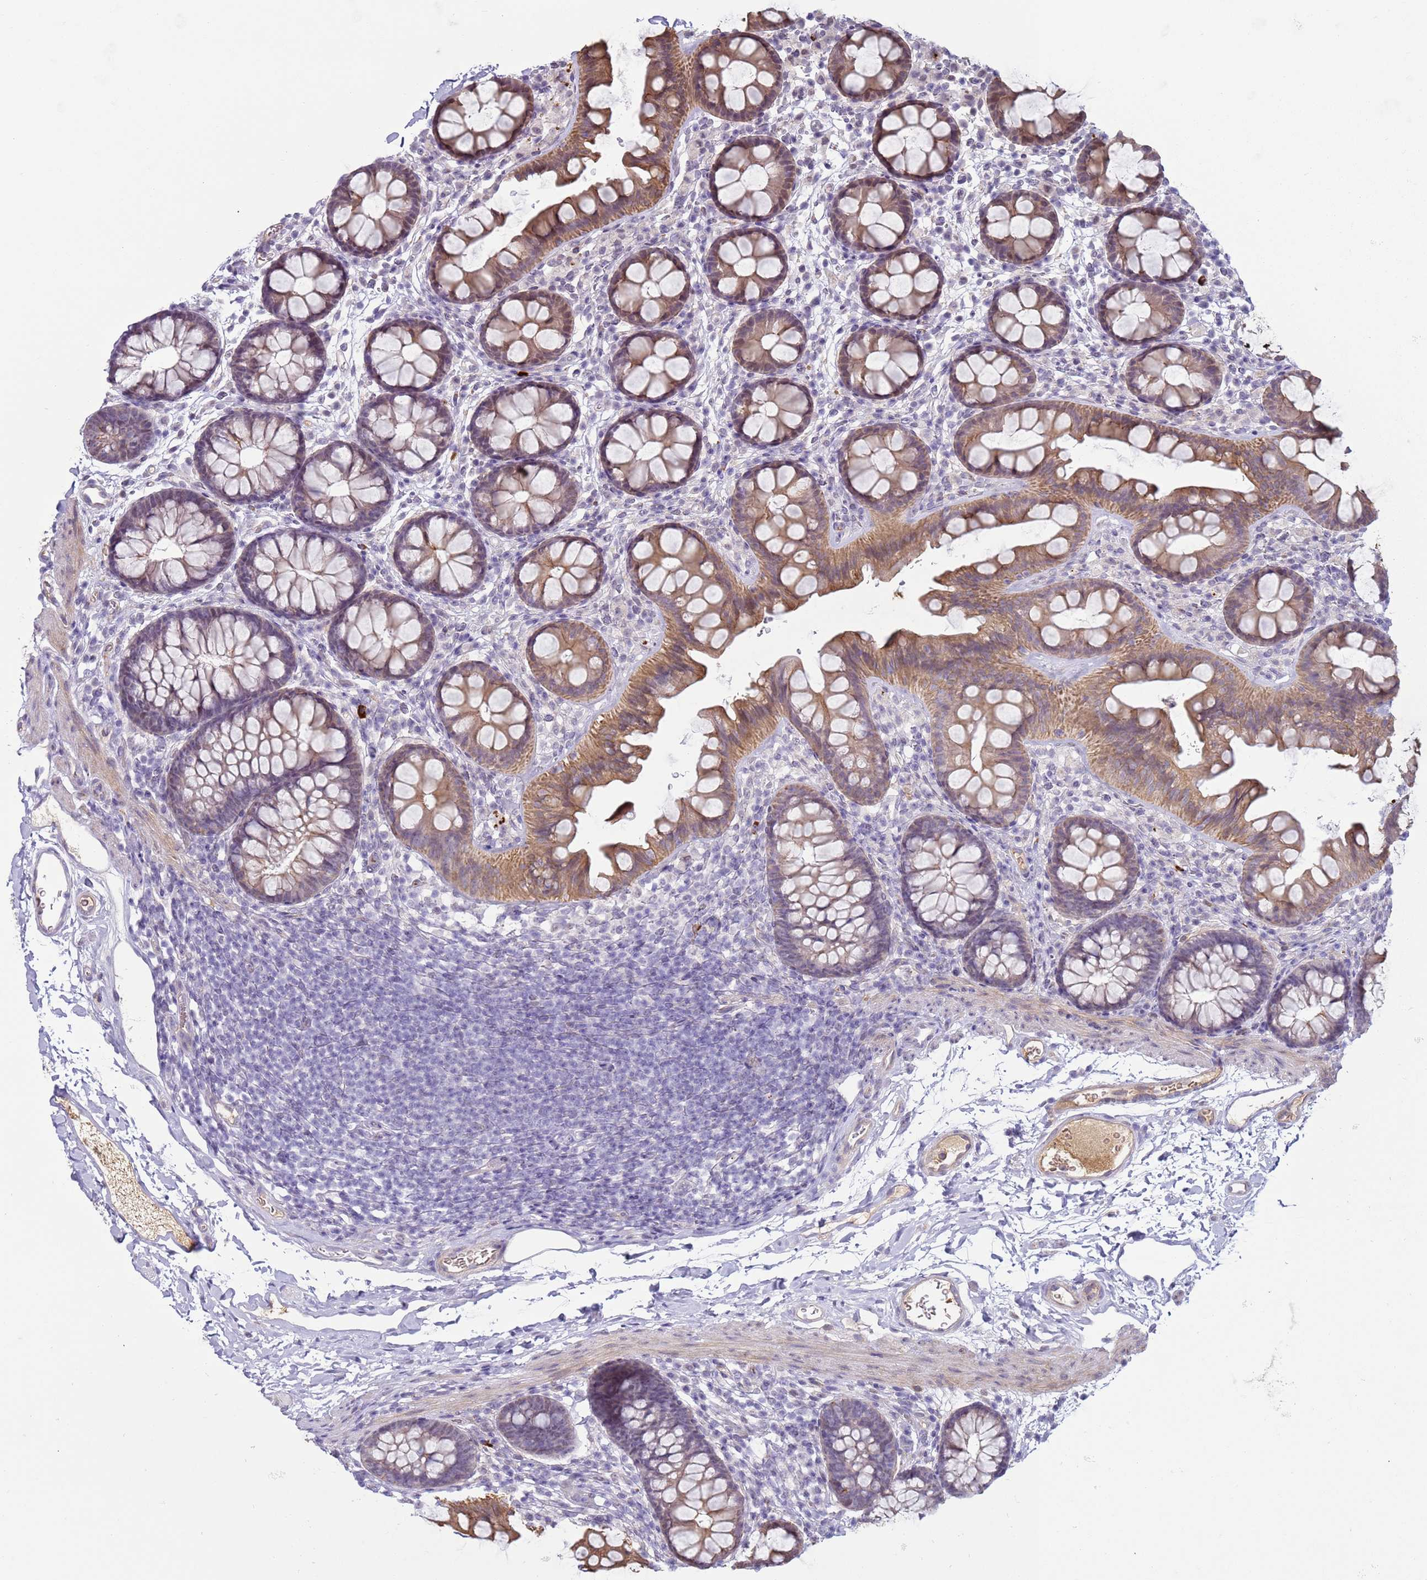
{"staining": {"intensity": "negative", "quantity": "none", "location": "none"}, "tissue": "colon", "cell_type": "Endothelial cells", "image_type": "normal", "snomed": [{"axis": "morphology", "description": "Normal tissue, NOS"}, {"axis": "topography", "description": "Colon"}], "caption": "High power microscopy image of an immunohistochemistry (IHC) photomicrograph of normal colon, revealing no significant staining in endothelial cells.", "gene": "NPAP1", "patient": {"sex": "female", "age": 62}}